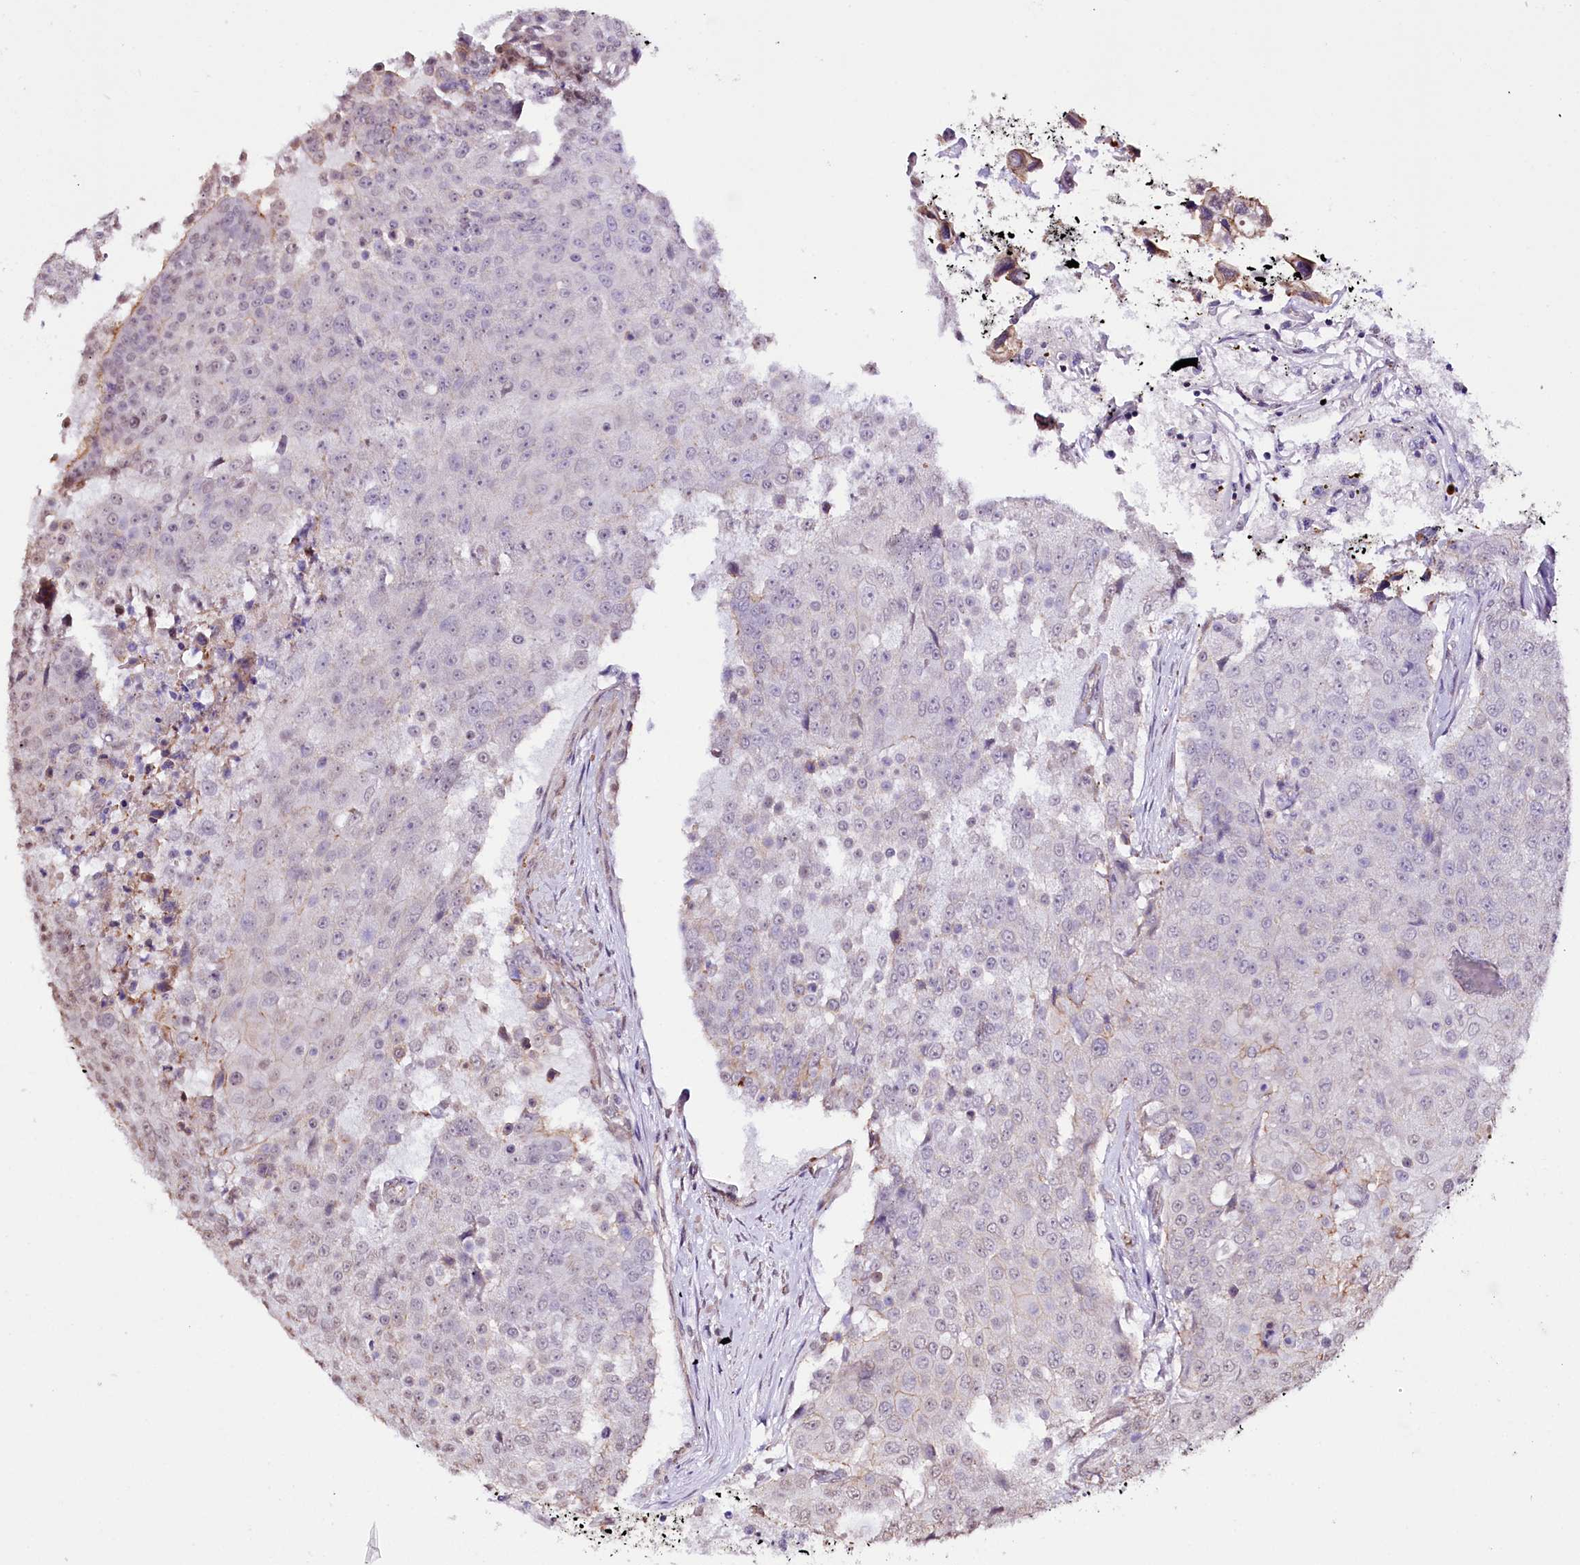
{"staining": {"intensity": "negative", "quantity": "none", "location": "none"}, "tissue": "urothelial cancer", "cell_type": "Tumor cells", "image_type": "cancer", "snomed": [{"axis": "morphology", "description": "Urothelial carcinoma, High grade"}, {"axis": "topography", "description": "Urinary bladder"}], "caption": "This is a histopathology image of IHC staining of high-grade urothelial carcinoma, which shows no staining in tumor cells.", "gene": "ST7", "patient": {"sex": "female", "age": 63}}